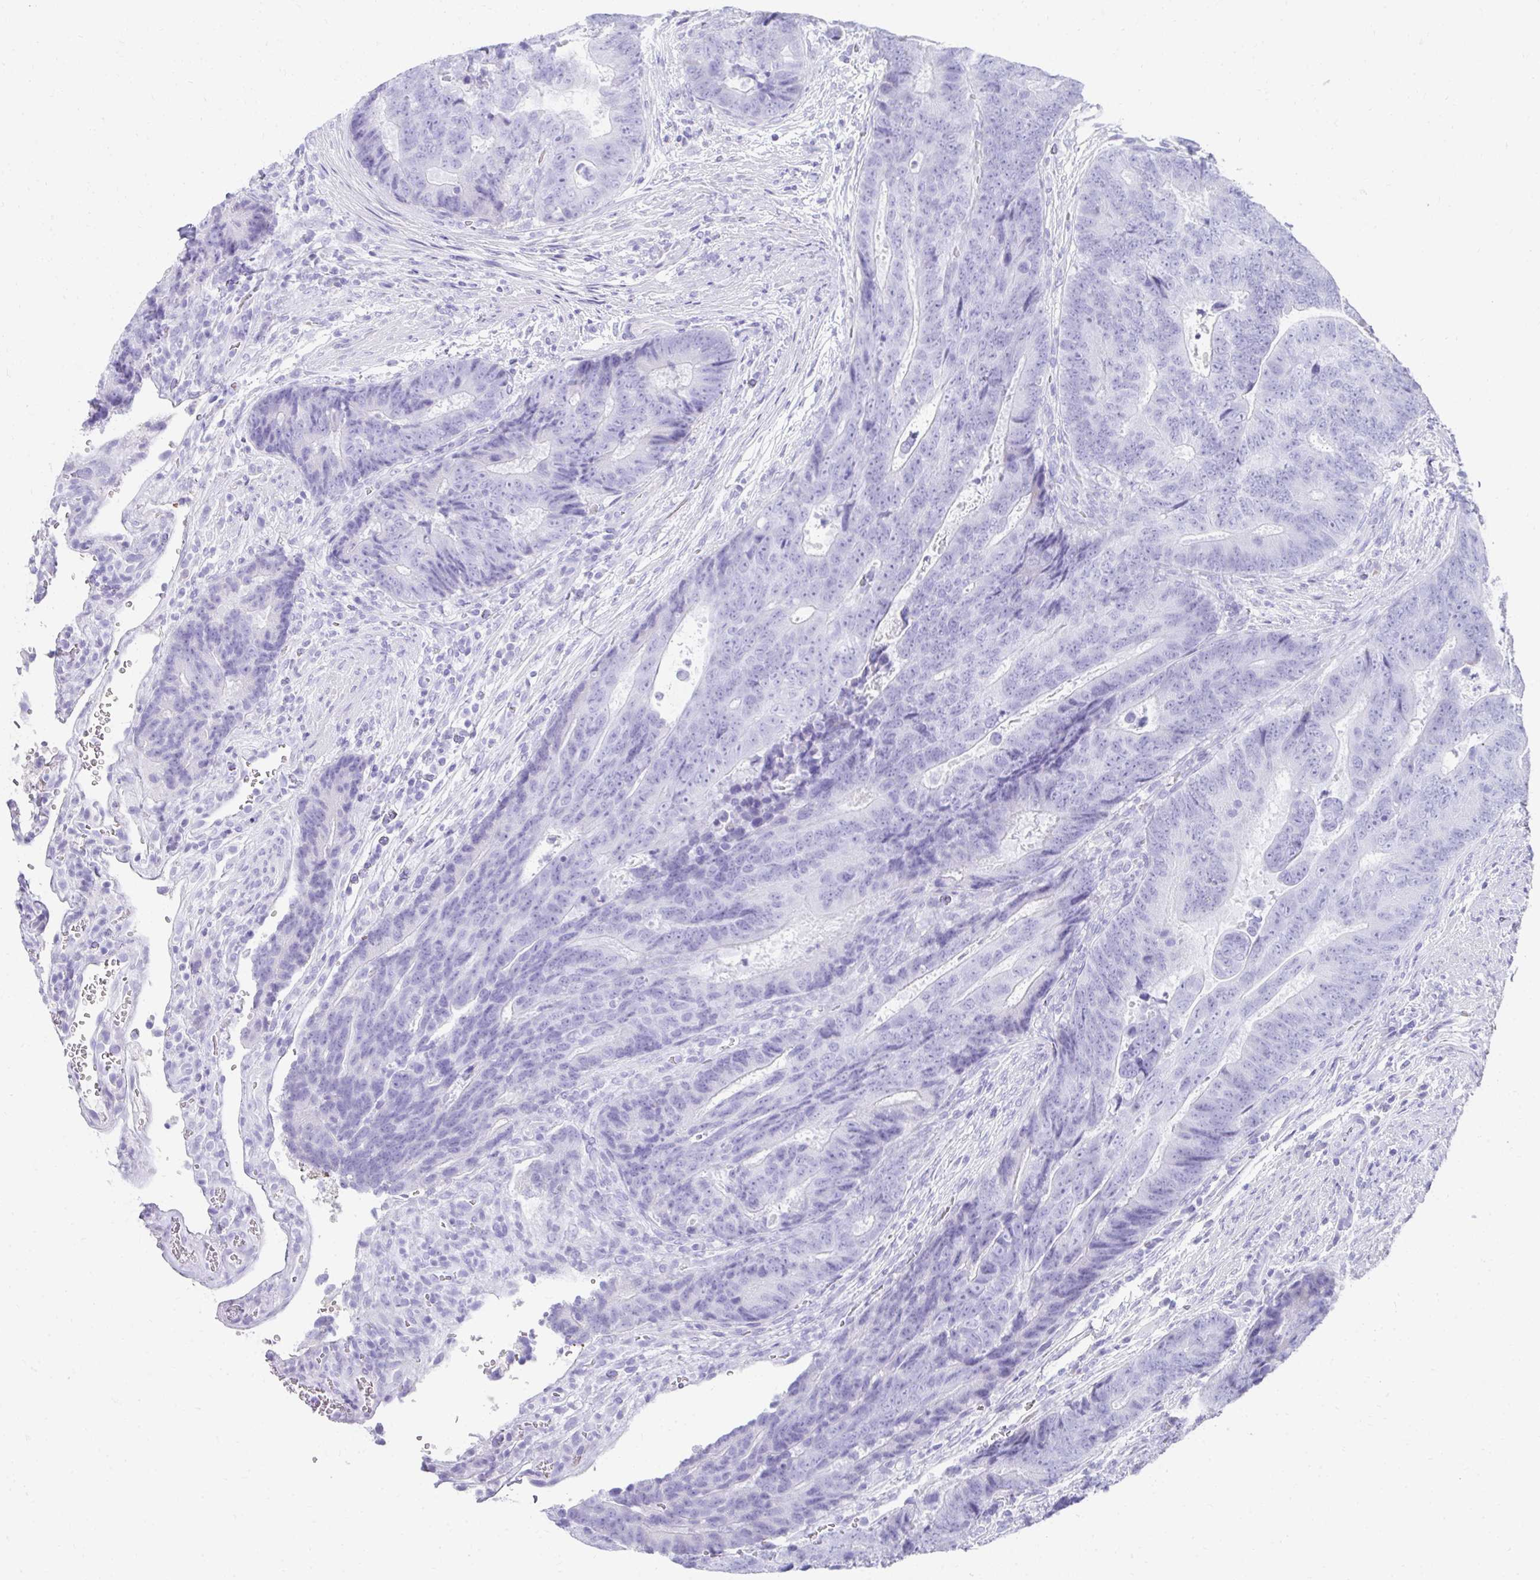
{"staining": {"intensity": "negative", "quantity": "none", "location": "none"}, "tissue": "colorectal cancer", "cell_type": "Tumor cells", "image_type": "cancer", "snomed": [{"axis": "morphology", "description": "Adenocarcinoma, NOS"}, {"axis": "topography", "description": "Colon"}], "caption": "IHC histopathology image of neoplastic tissue: human colorectal cancer (adenocarcinoma) stained with DAB exhibits no significant protein positivity in tumor cells.", "gene": "TNNT1", "patient": {"sex": "female", "age": 48}}